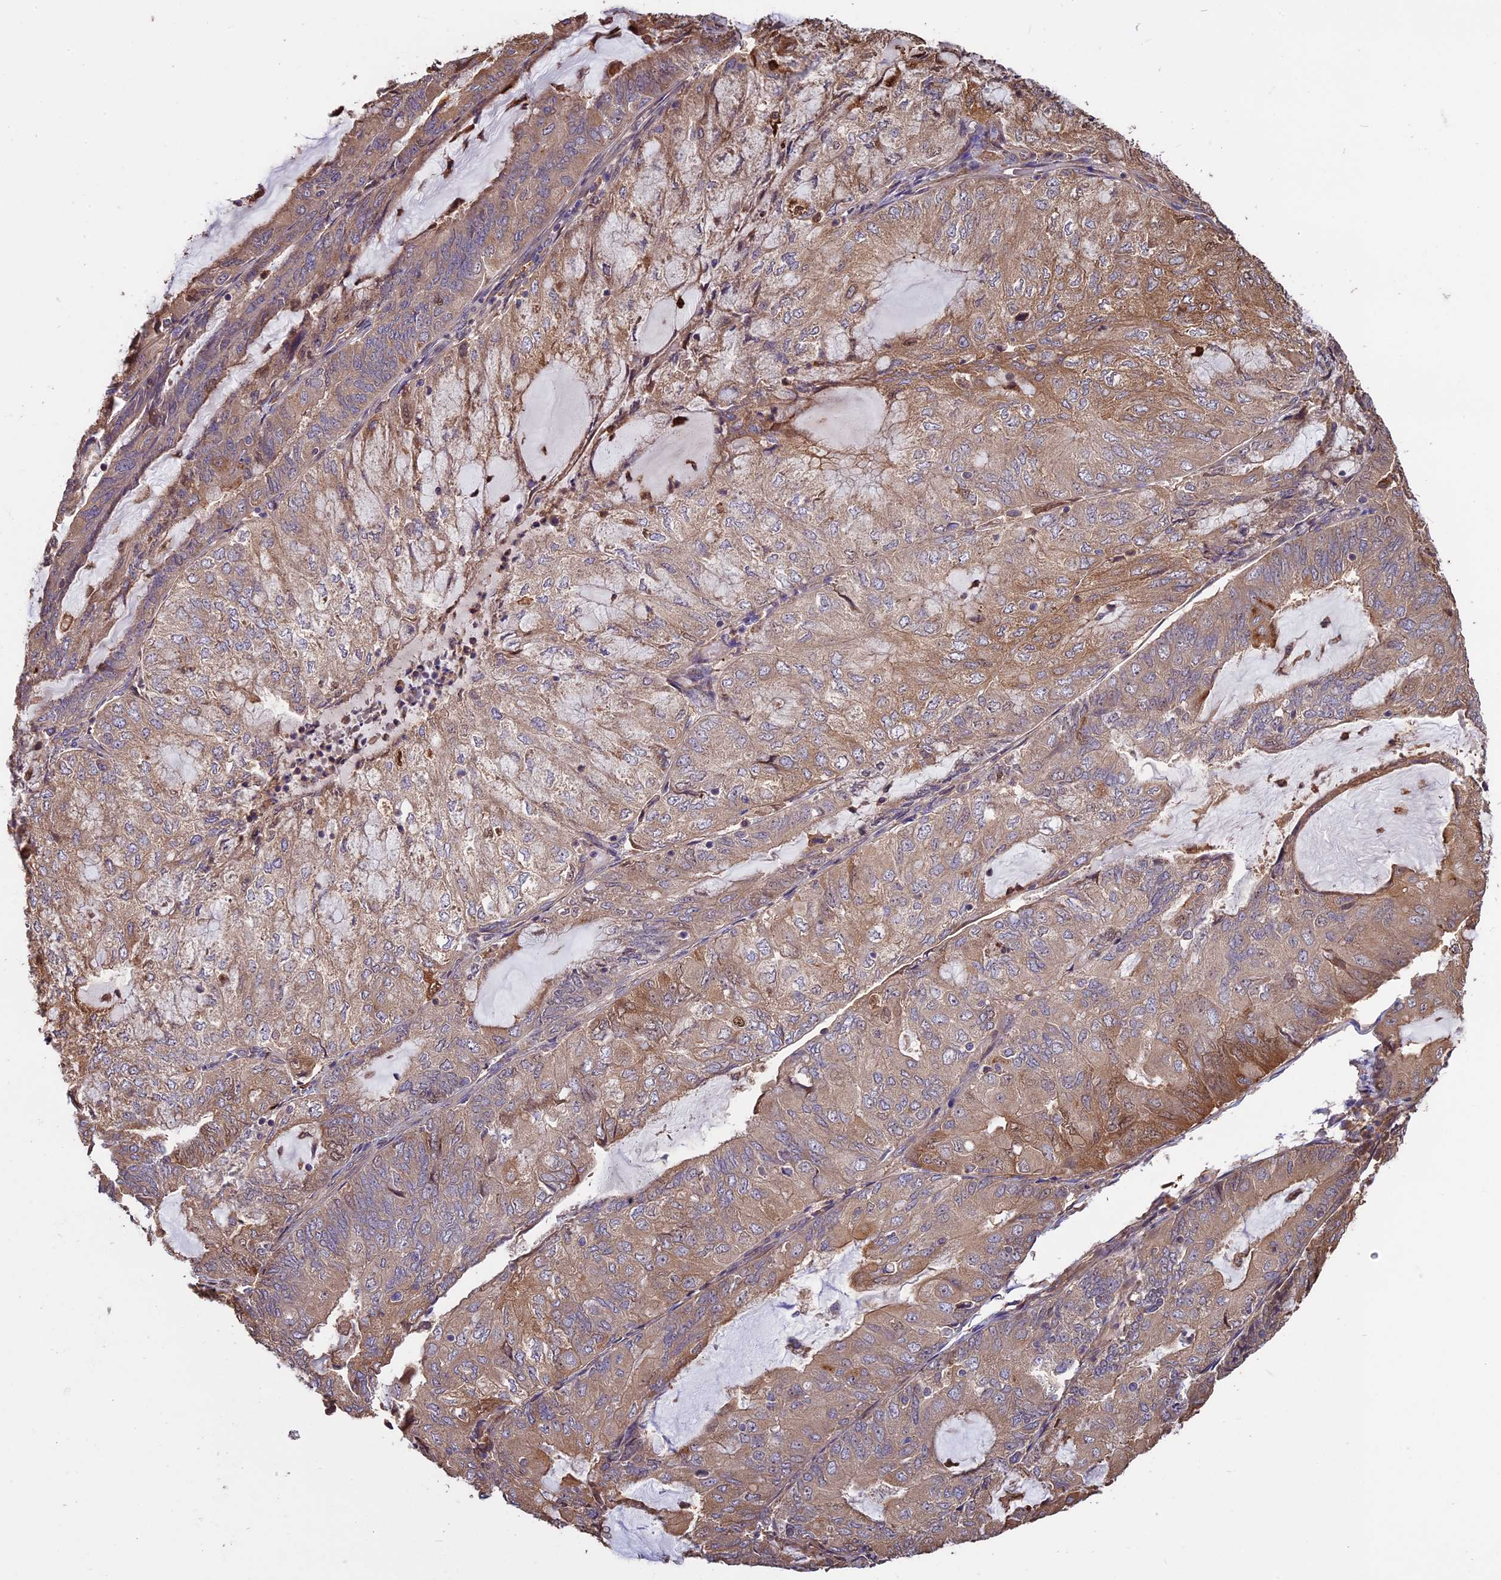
{"staining": {"intensity": "moderate", "quantity": "<25%", "location": "cytoplasmic/membranous"}, "tissue": "endometrial cancer", "cell_type": "Tumor cells", "image_type": "cancer", "snomed": [{"axis": "morphology", "description": "Adenocarcinoma, NOS"}, {"axis": "topography", "description": "Endometrium"}], "caption": "DAB (3,3'-diaminobenzidine) immunohistochemical staining of endometrial cancer exhibits moderate cytoplasmic/membranous protein positivity in approximately <25% of tumor cells.", "gene": "VWA3A", "patient": {"sex": "female", "age": 81}}